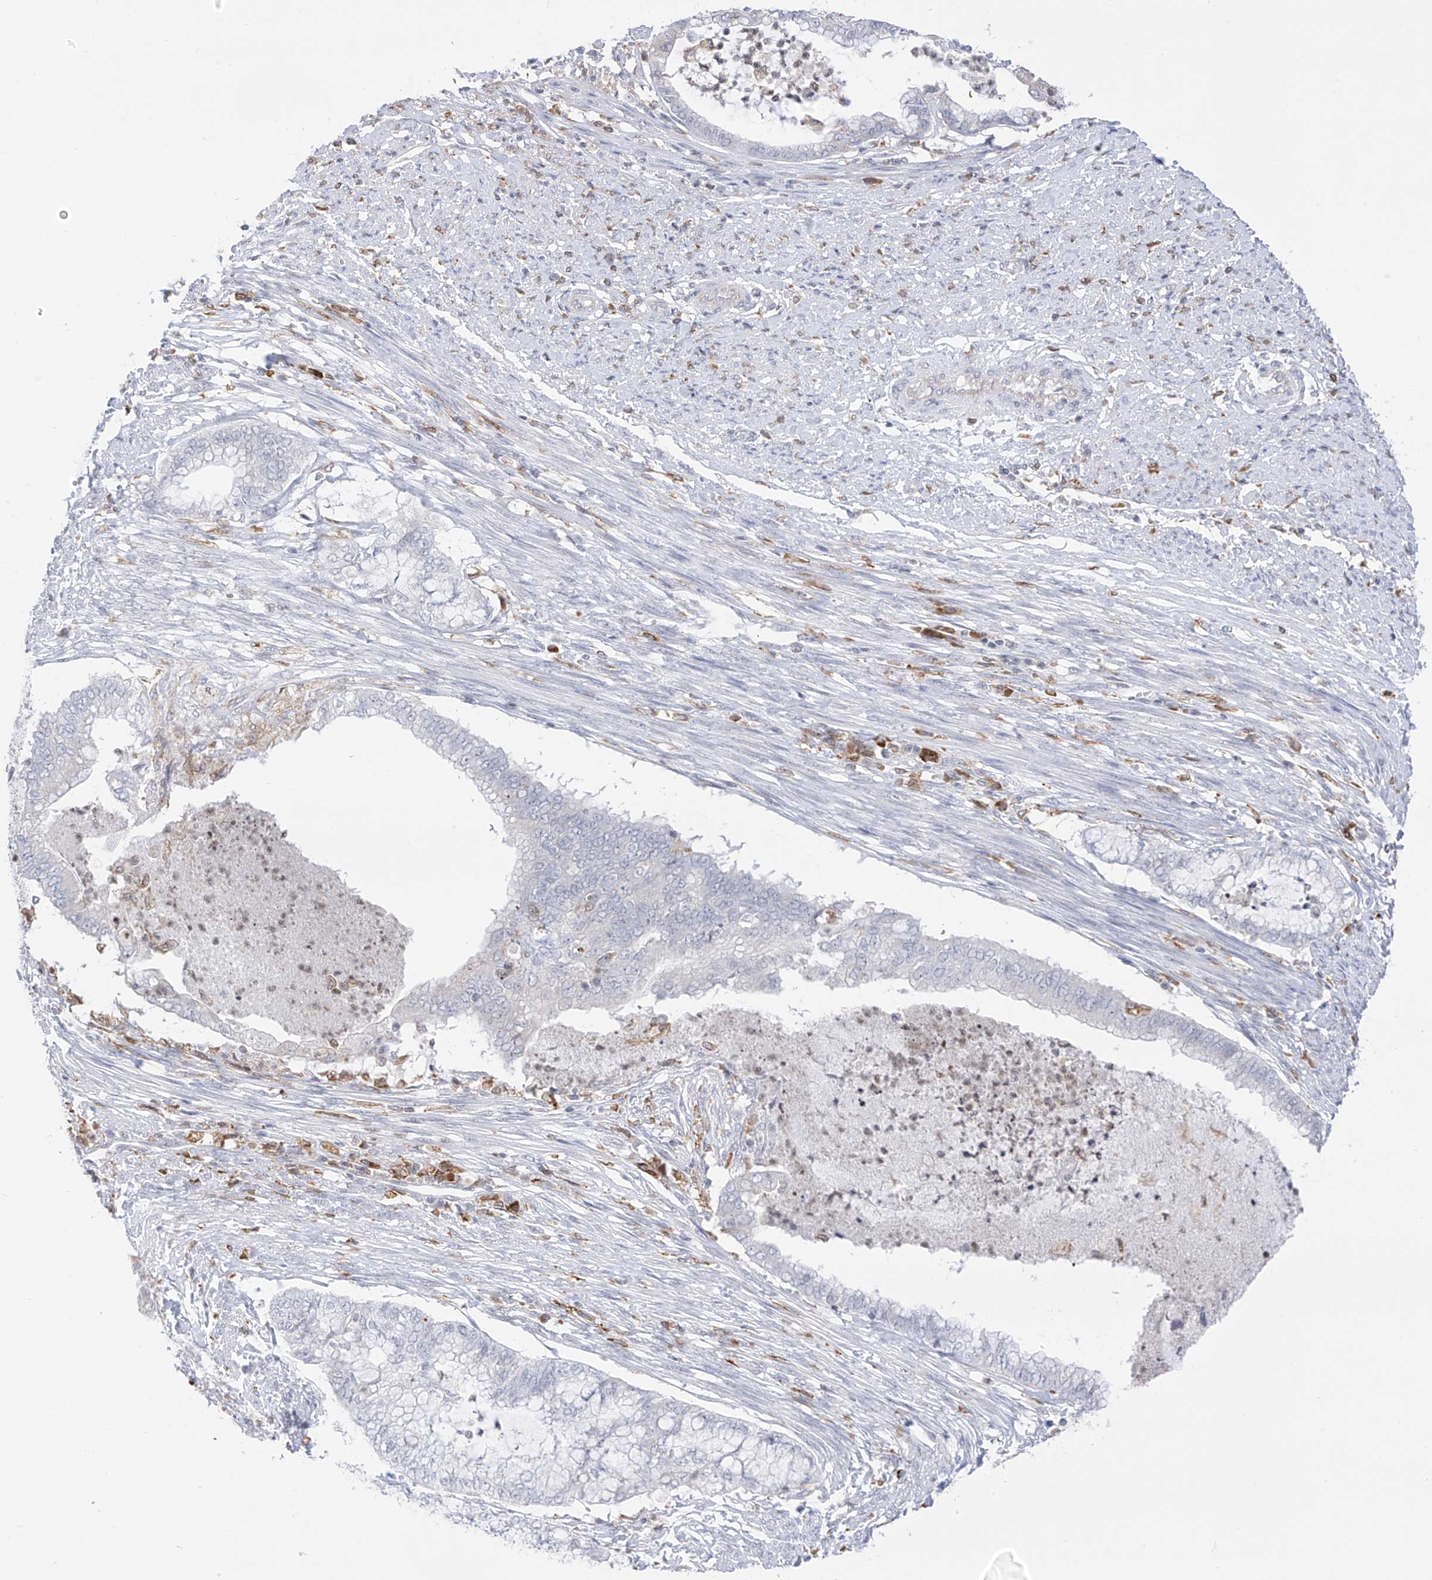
{"staining": {"intensity": "negative", "quantity": "none", "location": "none"}, "tissue": "endometrial cancer", "cell_type": "Tumor cells", "image_type": "cancer", "snomed": [{"axis": "morphology", "description": "Necrosis, NOS"}, {"axis": "morphology", "description": "Adenocarcinoma, NOS"}, {"axis": "topography", "description": "Endometrium"}], "caption": "IHC of endometrial cancer reveals no staining in tumor cells.", "gene": "TBXAS1", "patient": {"sex": "female", "age": 79}}